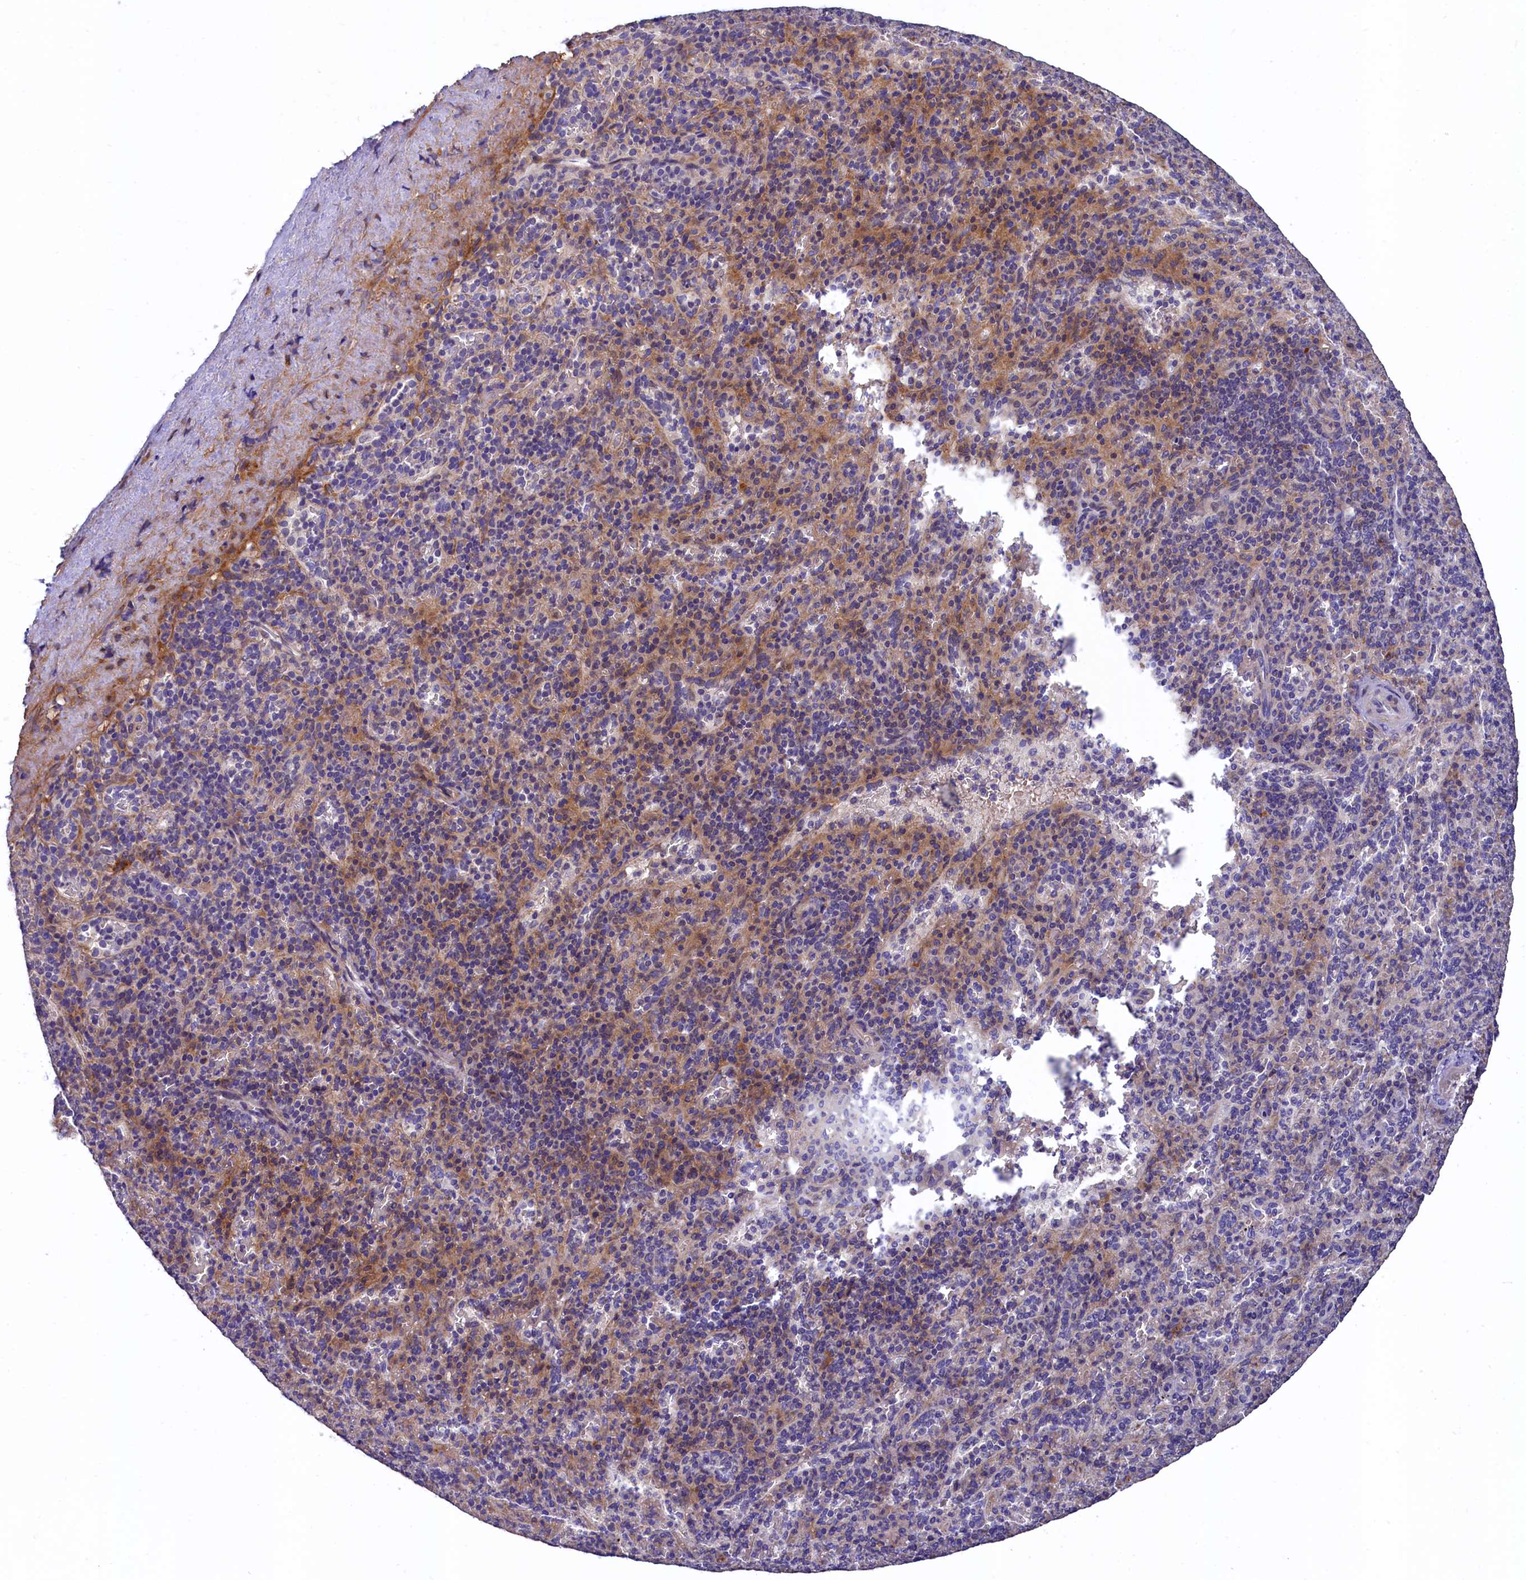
{"staining": {"intensity": "negative", "quantity": "none", "location": "none"}, "tissue": "spleen", "cell_type": "Cells in red pulp", "image_type": "normal", "snomed": [{"axis": "morphology", "description": "Normal tissue, NOS"}, {"axis": "topography", "description": "Spleen"}], "caption": "Photomicrograph shows no protein staining in cells in red pulp of benign spleen.", "gene": "EPS8L2", "patient": {"sex": "male", "age": 82}}